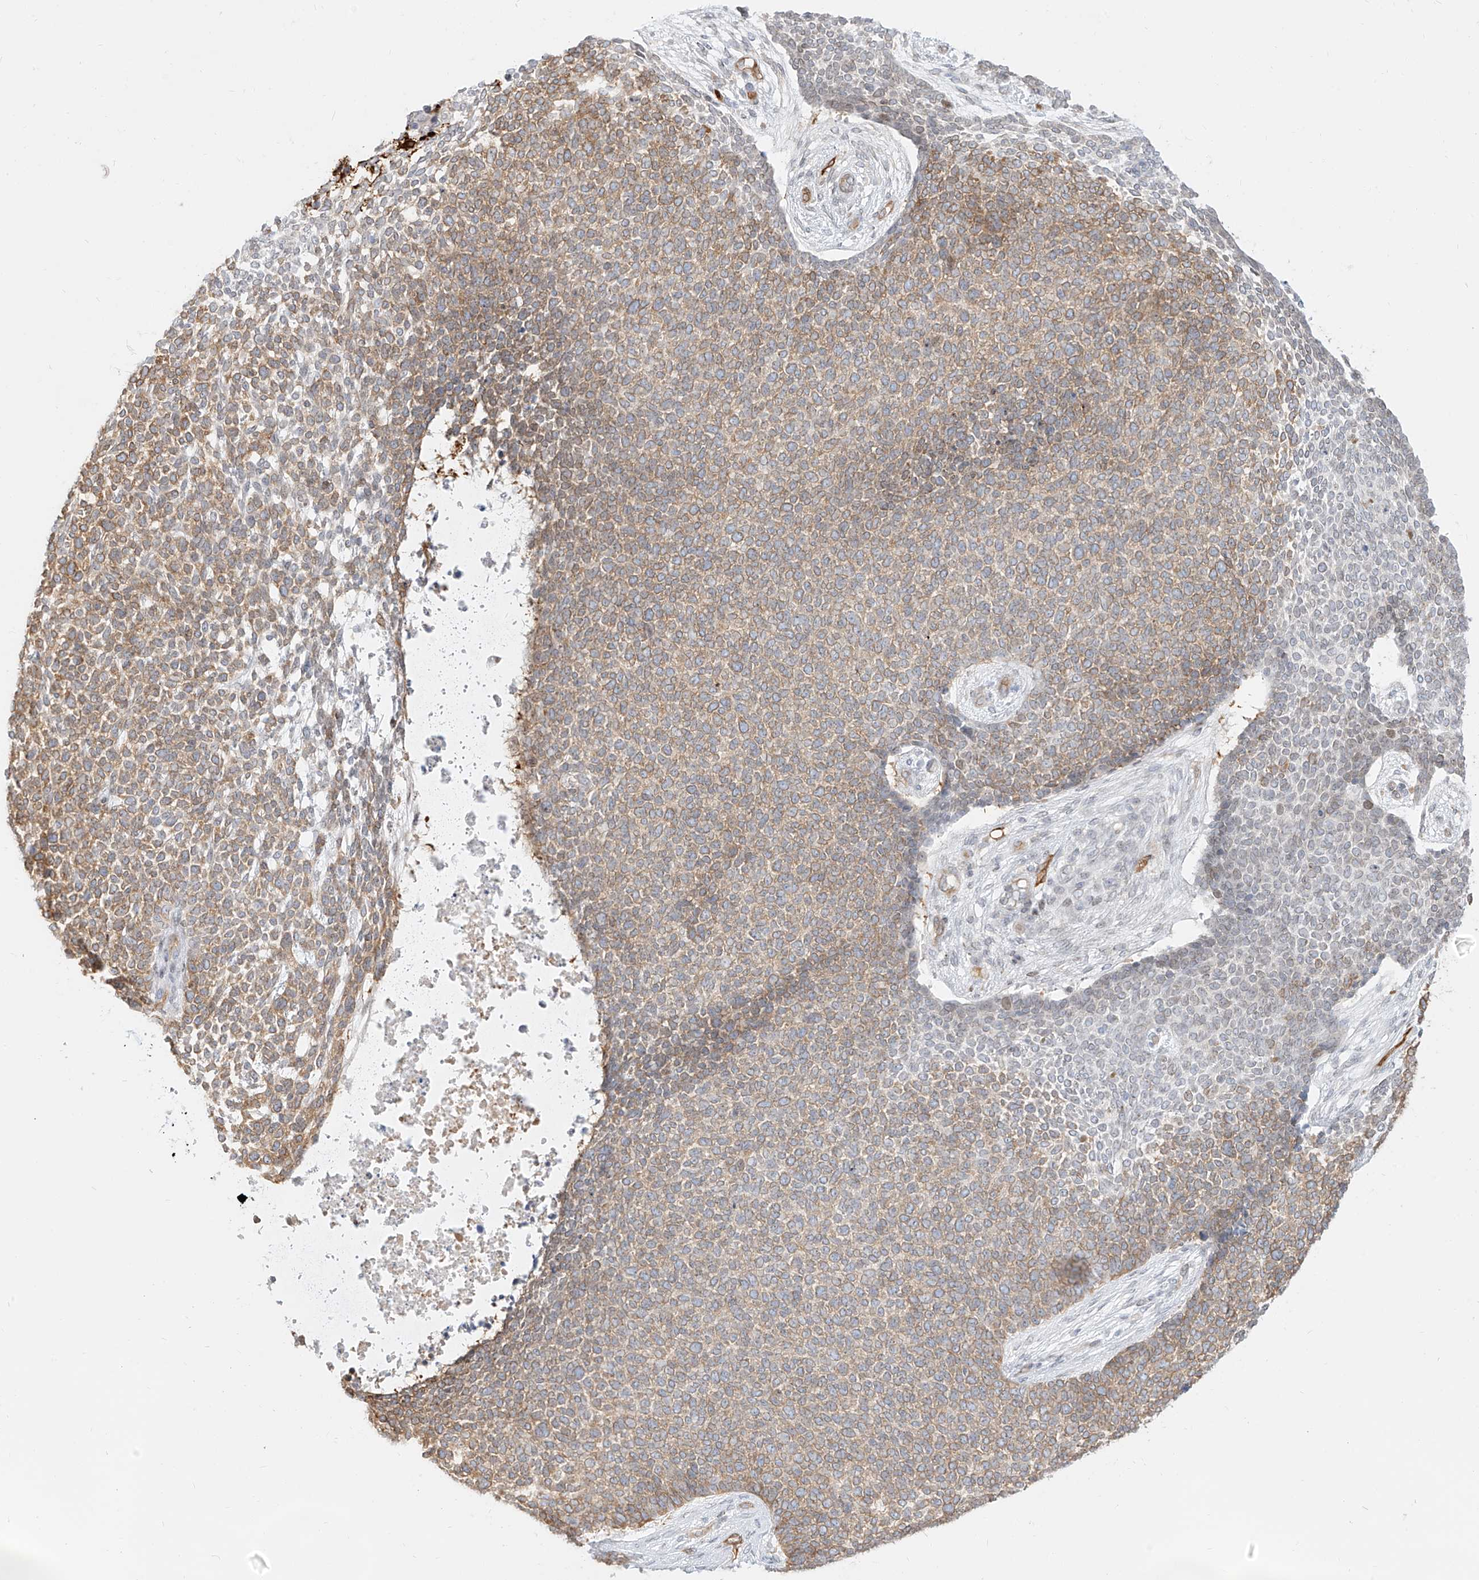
{"staining": {"intensity": "moderate", "quantity": ">75%", "location": "cytoplasmic/membranous"}, "tissue": "skin cancer", "cell_type": "Tumor cells", "image_type": "cancer", "snomed": [{"axis": "morphology", "description": "Basal cell carcinoma"}, {"axis": "topography", "description": "Skin"}], "caption": "Skin cancer stained with DAB (3,3'-diaminobenzidine) IHC shows medium levels of moderate cytoplasmic/membranous positivity in approximately >75% of tumor cells.", "gene": "NHSL1", "patient": {"sex": "female", "age": 84}}